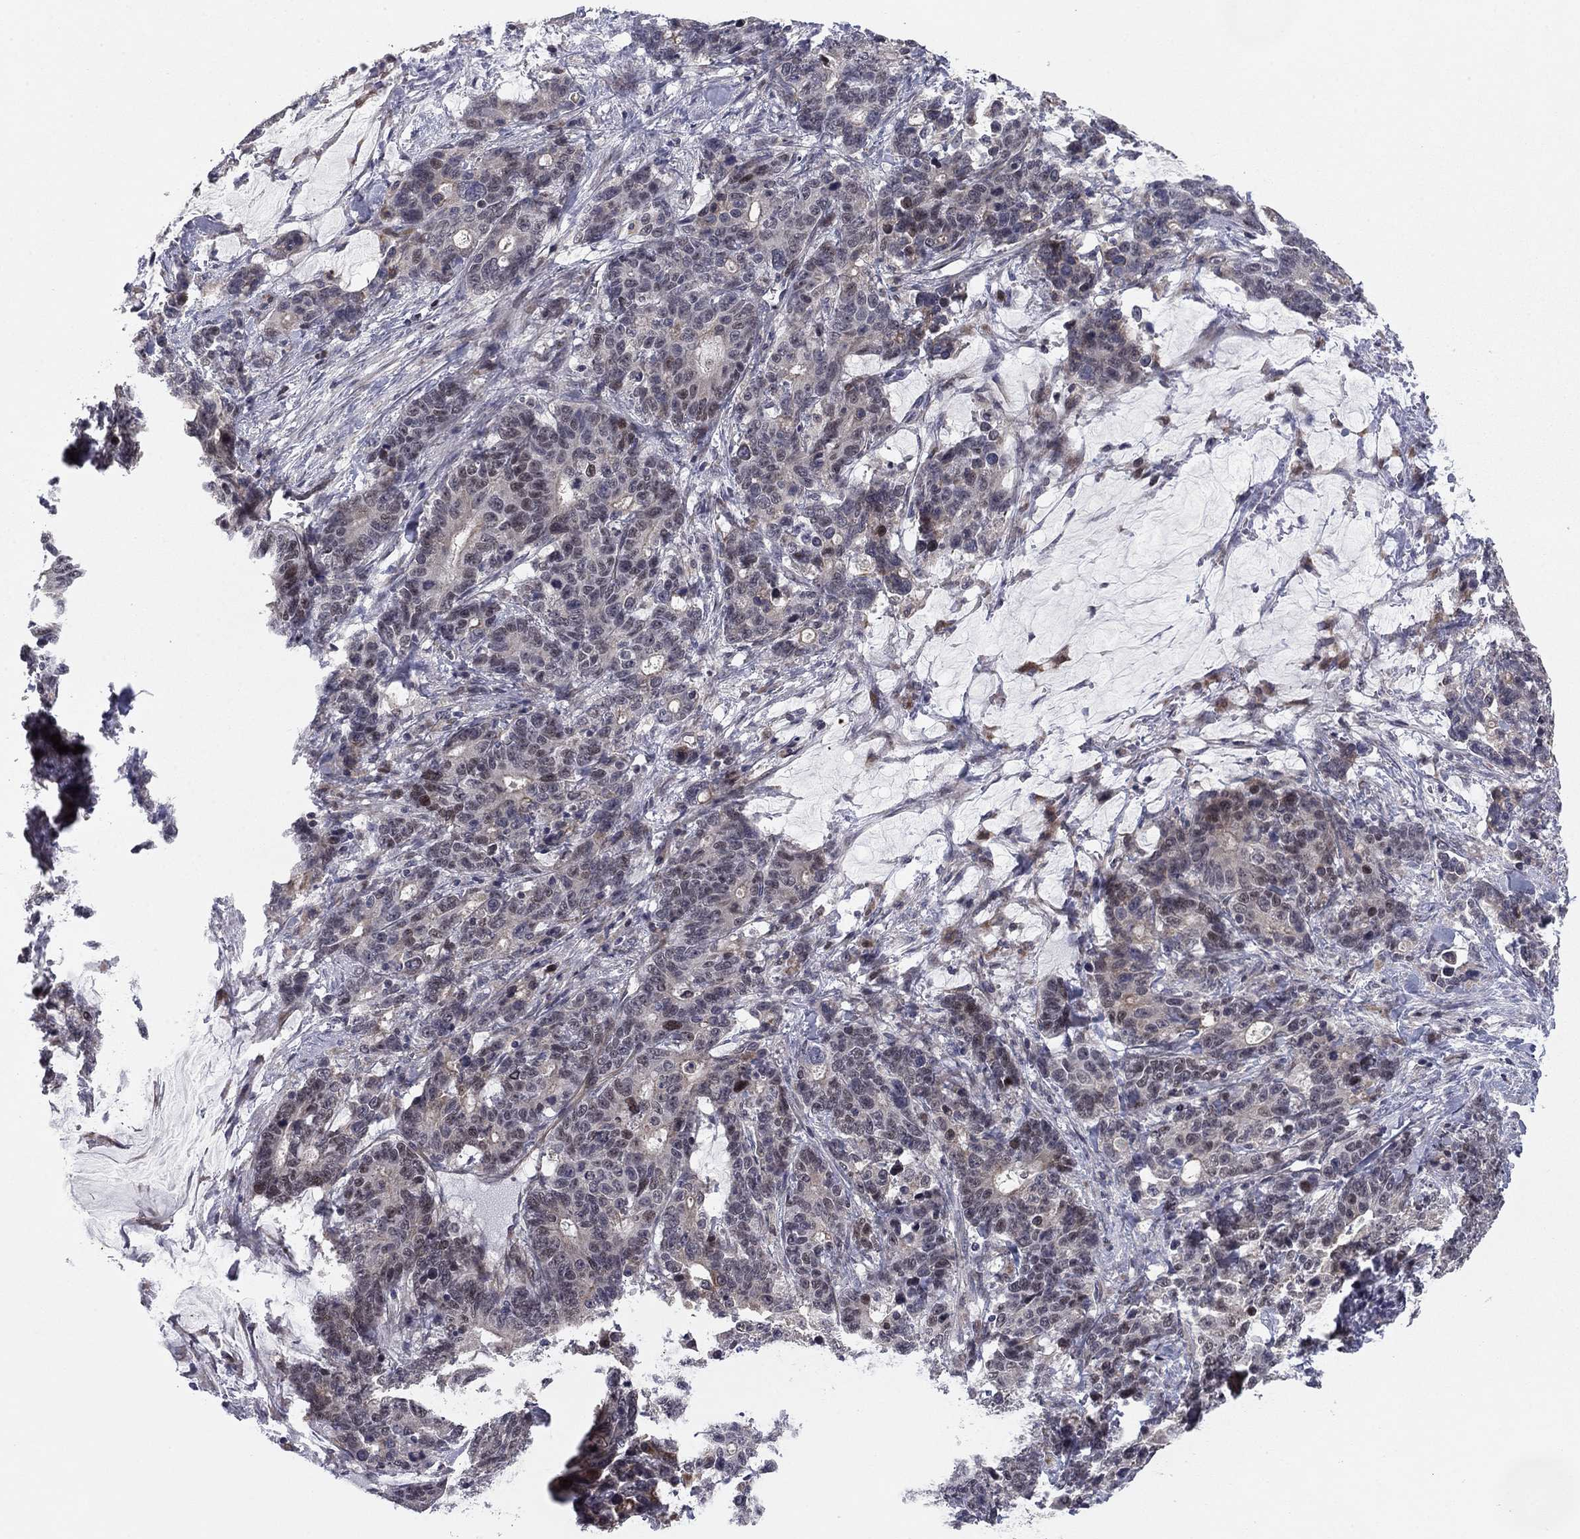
{"staining": {"intensity": "moderate", "quantity": "<25%", "location": "nuclear"}, "tissue": "stomach cancer", "cell_type": "Tumor cells", "image_type": "cancer", "snomed": [{"axis": "morphology", "description": "Normal tissue, NOS"}, {"axis": "morphology", "description": "Adenocarcinoma, NOS"}, {"axis": "topography", "description": "Stomach"}], "caption": "There is low levels of moderate nuclear positivity in tumor cells of stomach cancer, as demonstrated by immunohistochemical staining (brown color).", "gene": "BCL11A", "patient": {"sex": "female", "age": 64}}